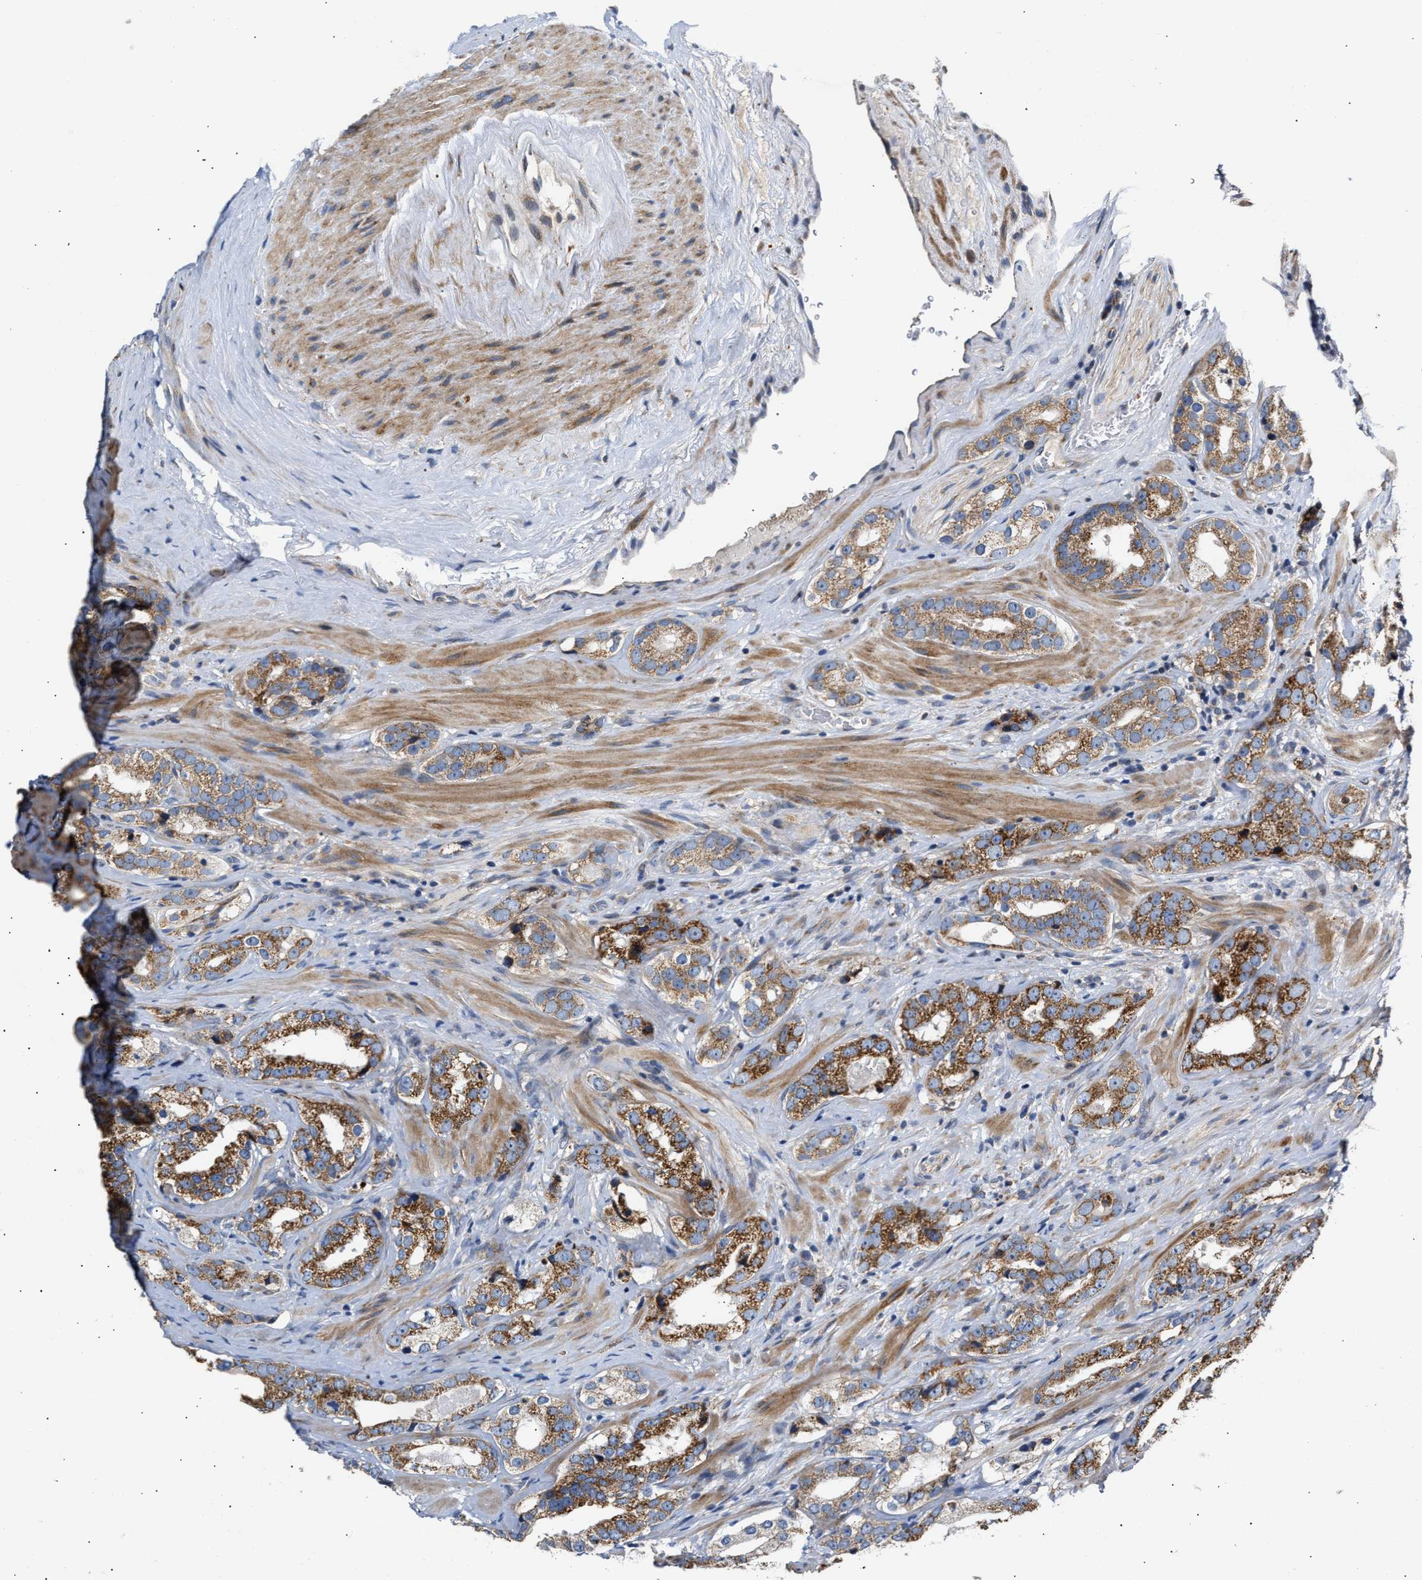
{"staining": {"intensity": "moderate", "quantity": ">75%", "location": "cytoplasmic/membranous"}, "tissue": "prostate cancer", "cell_type": "Tumor cells", "image_type": "cancer", "snomed": [{"axis": "morphology", "description": "Adenocarcinoma, High grade"}, {"axis": "topography", "description": "Prostate"}], "caption": "High-magnification brightfield microscopy of high-grade adenocarcinoma (prostate) stained with DAB (brown) and counterstained with hematoxylin (blue). tumor cells exhibit moderate cytoplasmic/membranous staining is identified in approximately>75% of cells.", "gene": "MALSU1", "patient": {"sex": "male", "age": 63}}